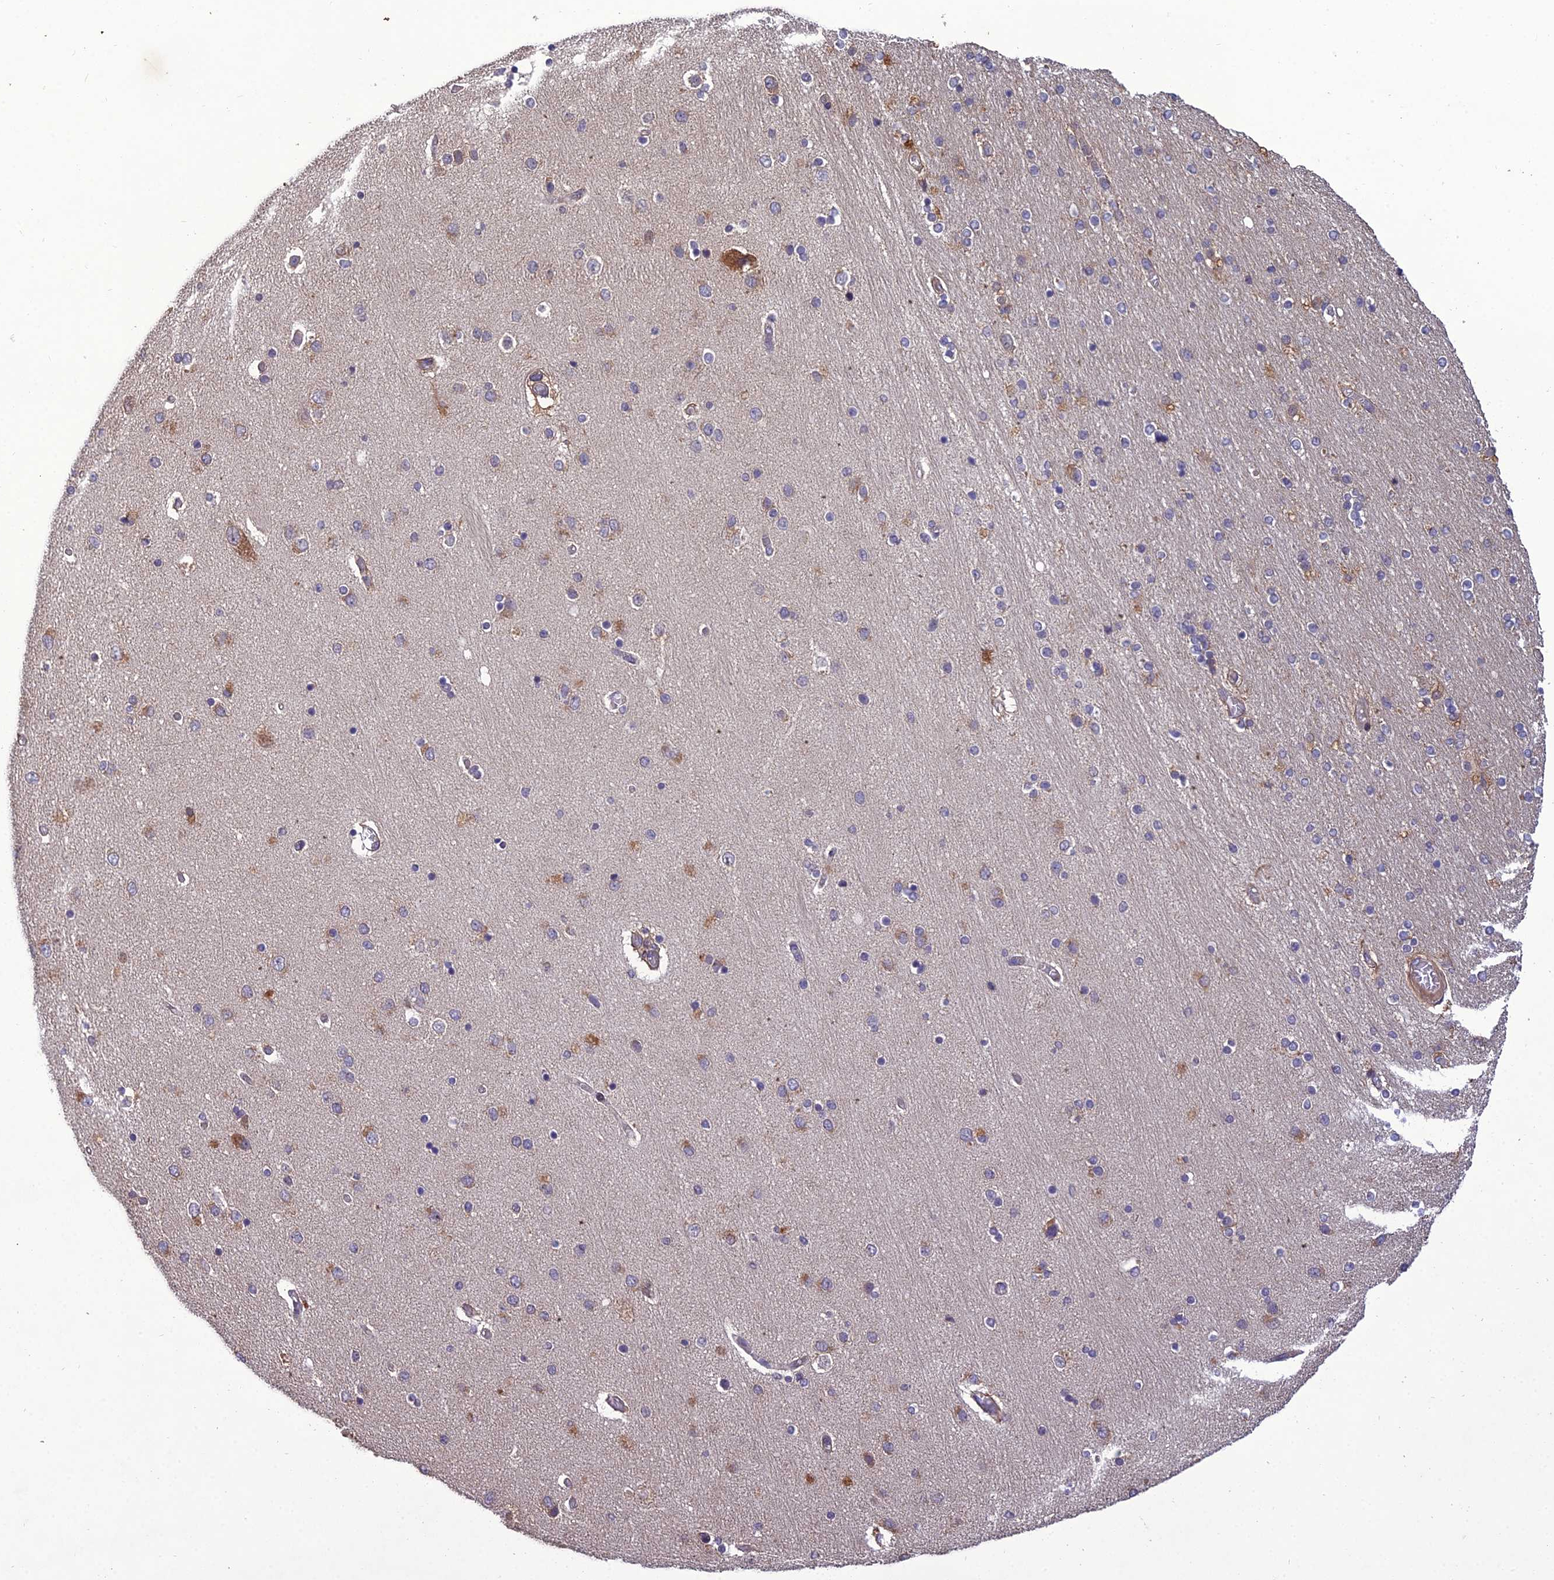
{"staining": {"intensity": "moderate", "quantity": "<25%", "location": "cytoplasmic/membranous"}, "tissue": "hippocampus", "cell_type": "Glial cells", "image_type": "normal", "snomed": [{"axis": "morphology", "description": "Normal tissue, NOS"}, {"axis": "topography", "description": "Hippocampus"}], "caption": "A high-resolution photomicrograph shows immunohistochemistry (IHC) staining of unremarkable hippocampus, which shows moderate cytoplasmic/membranous positivity in approximately <25% of glial cells.", "gene": "CENPL", "patient": {"sex": "female", "age": 54}}